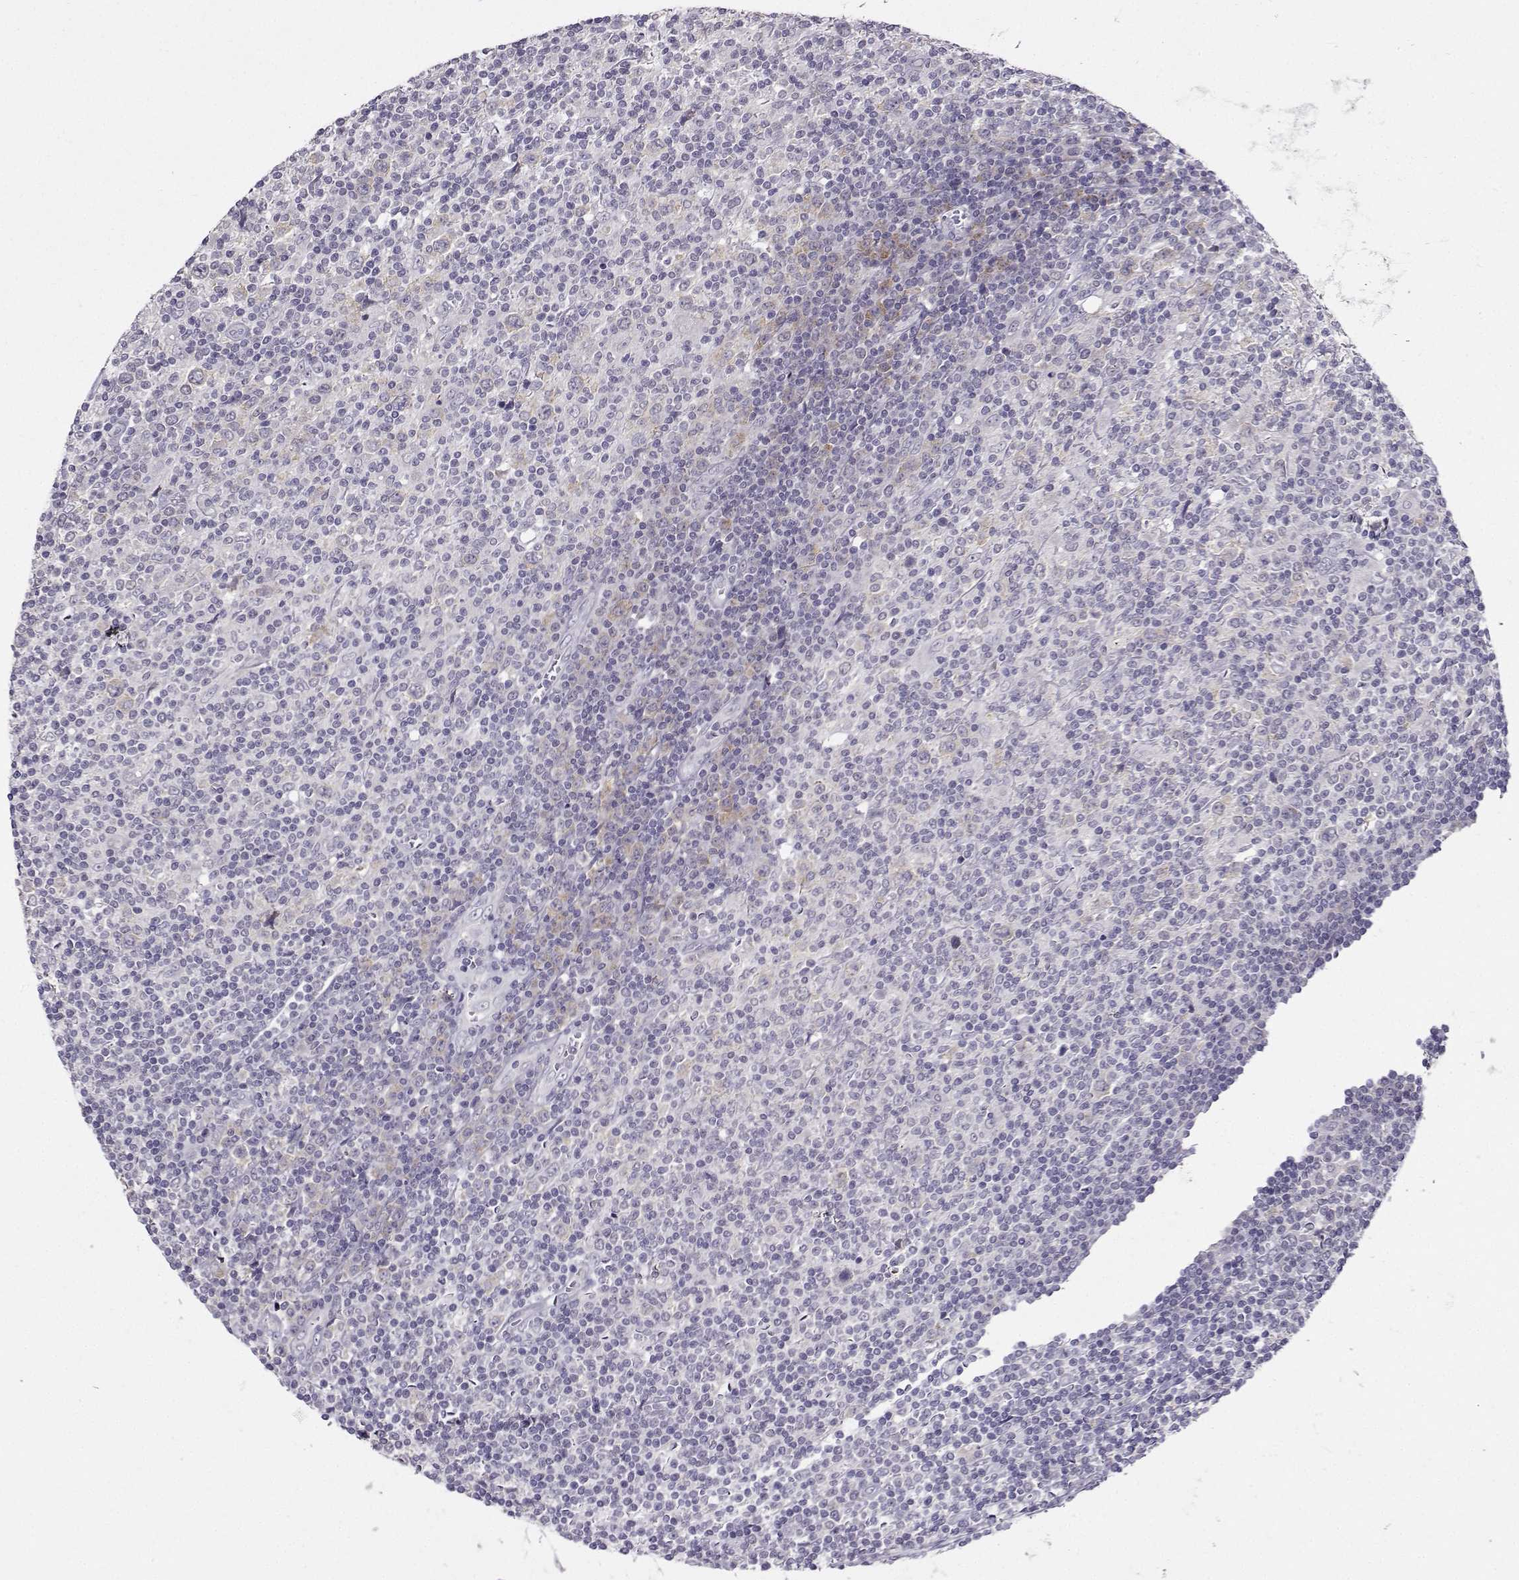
{"staining": {"intensity": "negative", "quantity": "none", "location": "none"}, "tissue": "lymphoma", "cell_type": "Tumor cells", "image_type": "cancer", "snomed": [{"axis": "morphology", "description": "Hodgkin's disease, NOS"}, {"axis": "topography", "description": "Lymph node"}], "caption": "There is no significant staining in tumor cells of Hodgkin's disease.", "gene": "DDX20", "patient": {"sex": "male", "age": 40}}